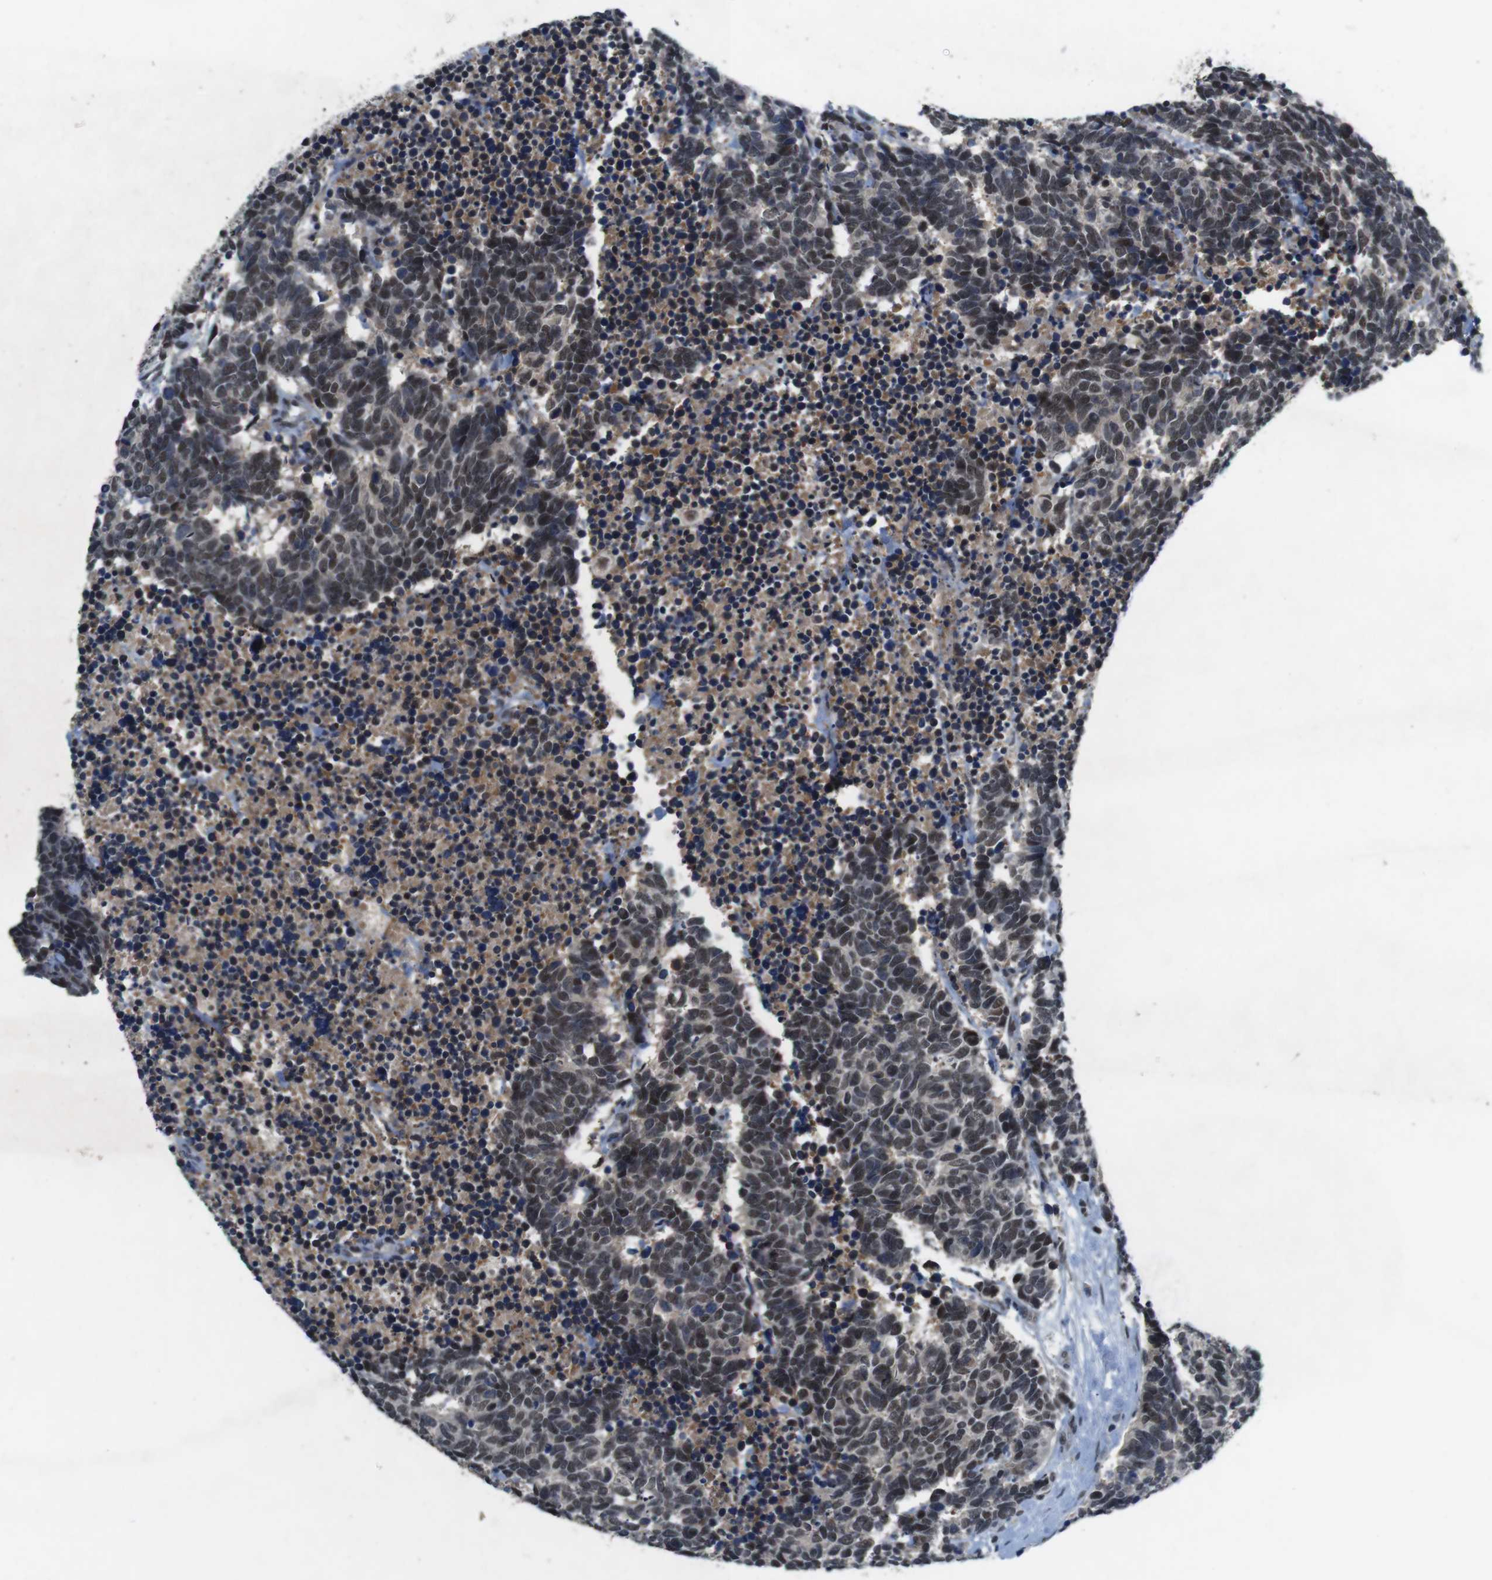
{"staining": {"intensity": "moderate", "quantity": "25%-75%", "location": "cytoplasmic/membranous,nuclear"}, "tissue": "carcinoid", "cell_type": "Tumor cells", "image_type": "cancer", "snomed": [{"axis": "morphology", "description": "Carcinoma, NOS"}, {"axis": "morphology", "description": "Carcinoid, malignant, NOS"}, {"axis": "topography", "description": "Urinary bladder"}], "caption": "Protein staining of carcinoid tissue demonstrates moderate cytoplasmic/membranous and nuclear positivity in about 25%-75% of tumor cells.", "gene": "USP7", "patient": {"sex": "male", "age": 57}}